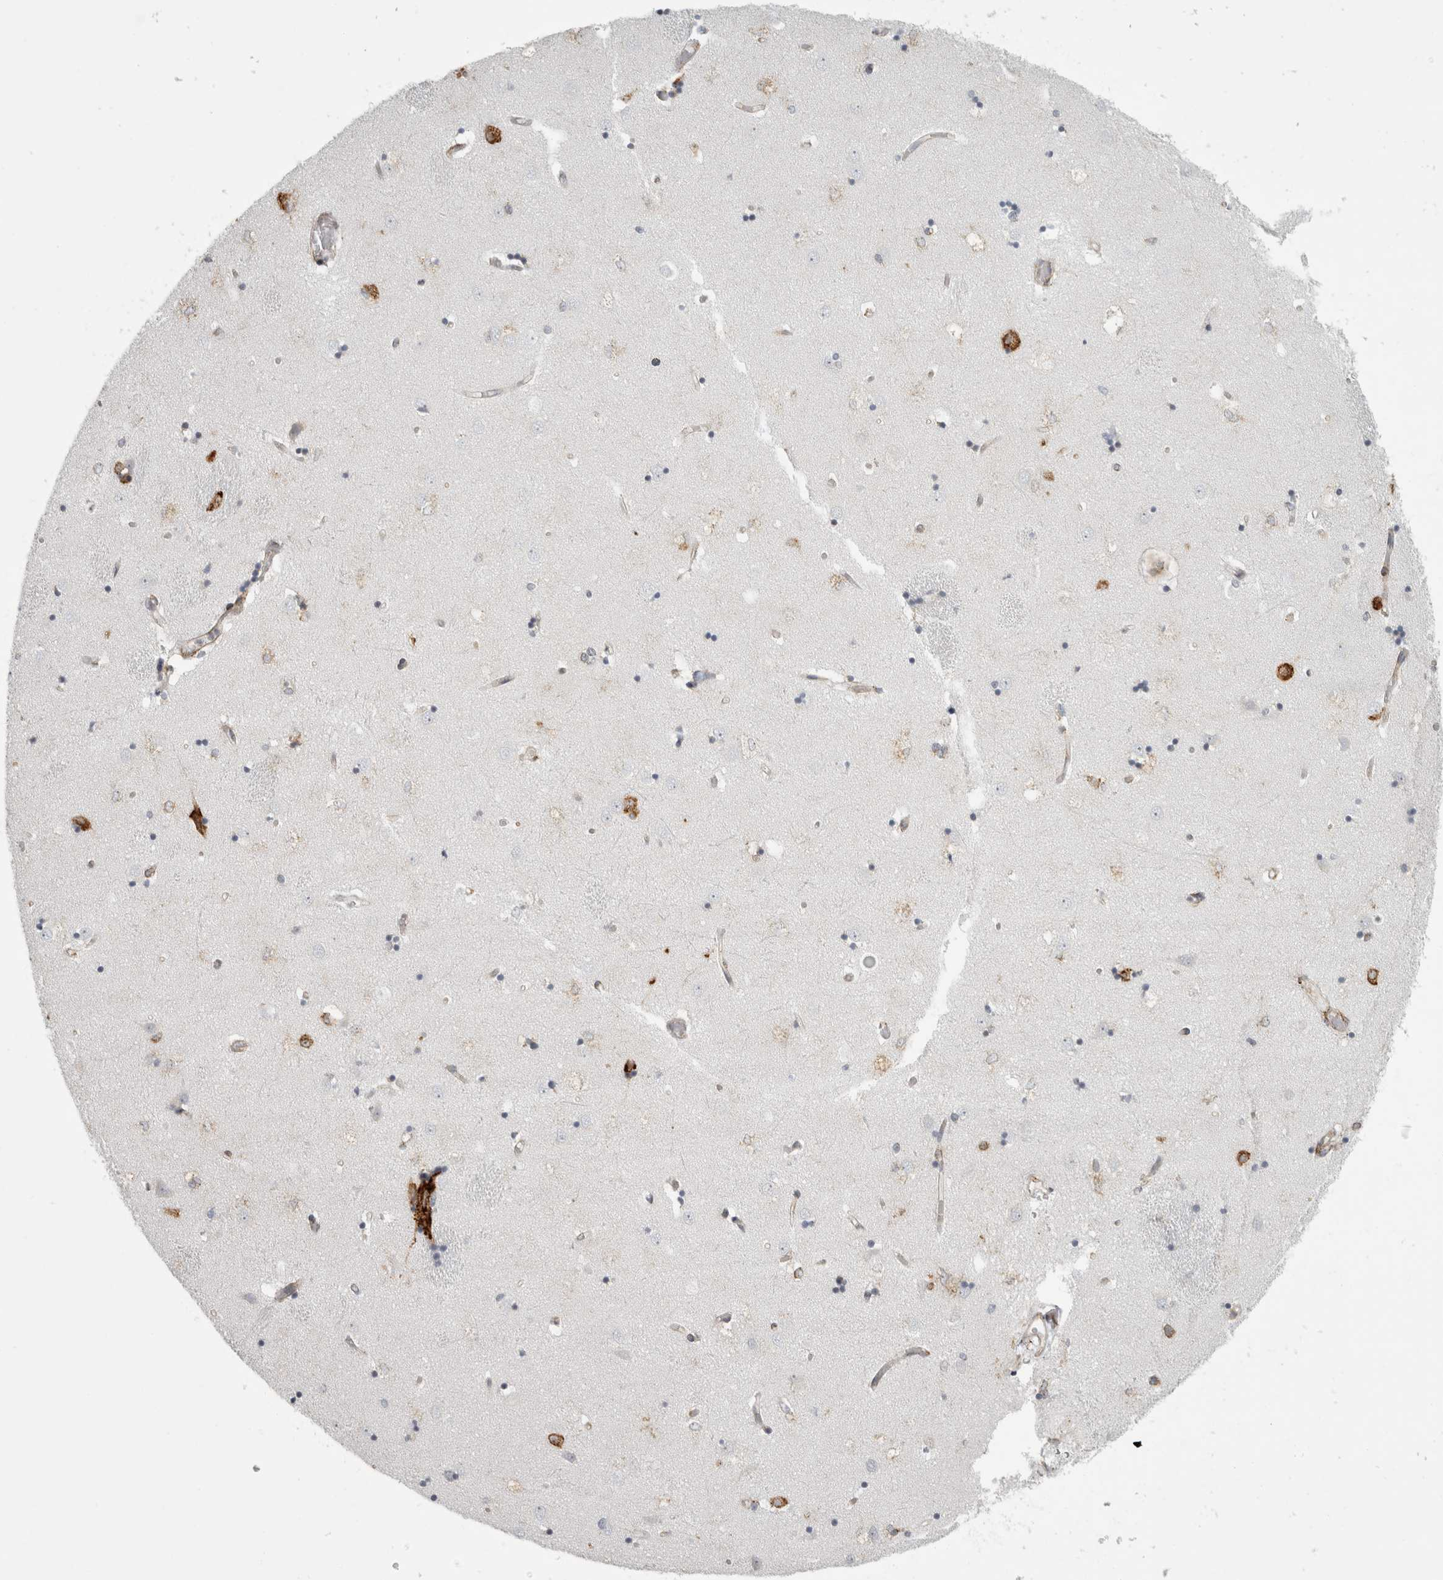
{"staining": {"intensity": "moderate", "quantity": "25%-75%", "location": "cytoplasmic/membranous"}, "tissue": "caudate", "cell_type": "Glial cells", "image_type": "normal", "snomed": [{"axis": "morphology", "description": "Normal tissue, NOS"}, {"axis": "topography", "description": "Lateral ventricle wall"}], "caption": "Immunohistochemical staining of unremarkable caudate exhibits medium levels of moderate cytoplasmic/membranous staining in approximately 25%-75% of glial cells.", "gene": "OSTN", "patient": {"sex": "male", "age": 45}}